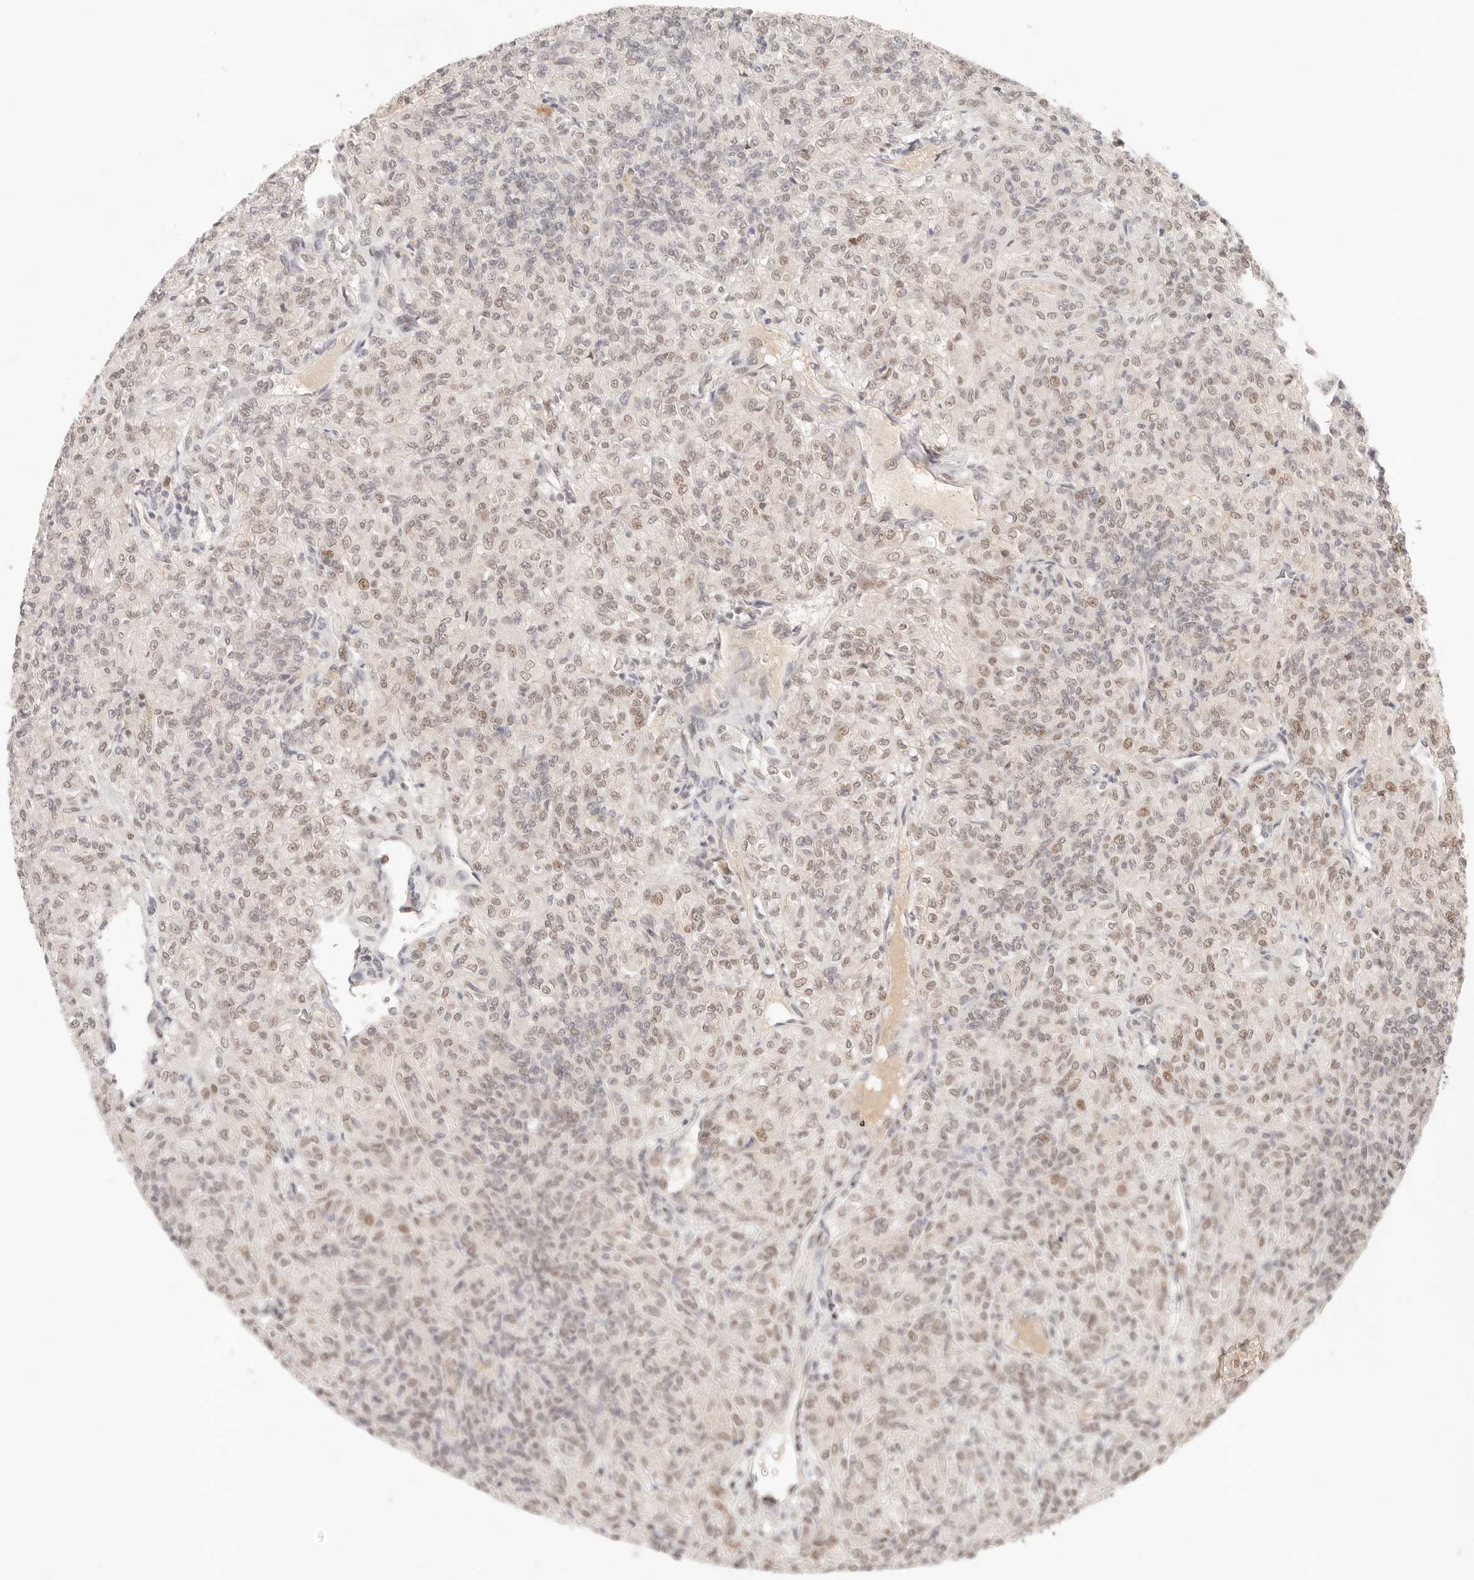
{"staining": {"intensity": "weak", "quantity": "25%-75%", "location": "nuclear"}, "tissue": "renal cancer", "cell_type": "Tumor cells", "image_type": "cancer", "snomed": [{"axis": "morphology", "description": "Adenocarcinoma, NOS"}, {"axis": "topography", "description": "Kidney"}], "caption": "Immunohistochemistry micrograph of neoplastic tissue: human renal cancer (adenocarcinoma) stained using IHC displays low levels of weak protein expression localized specifically in the nuclear of tumor cells, appearing as a nuclear brown color.", "gene": "HOXC5", "patient": {"sex": "male", "age": 77}}